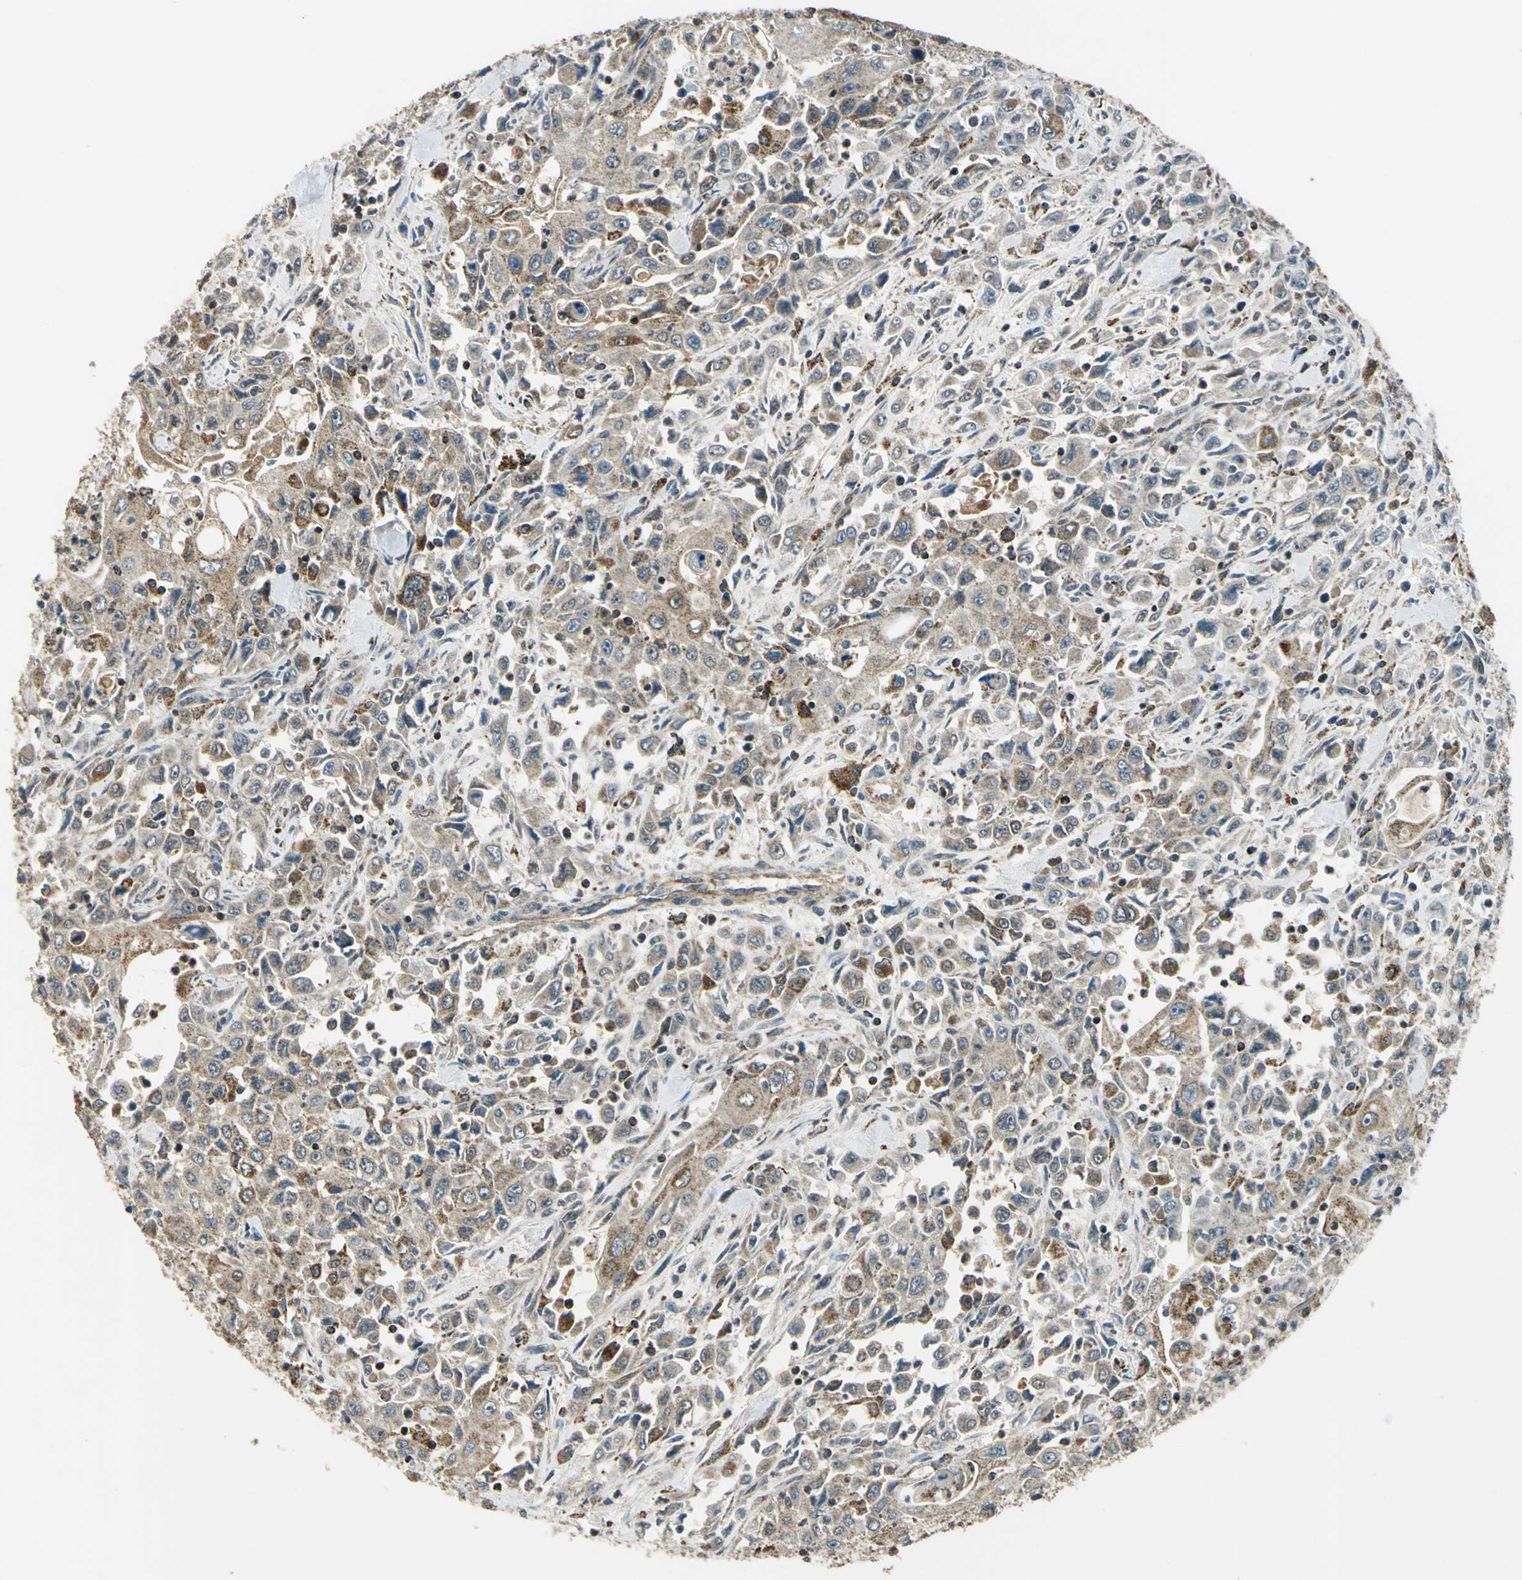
{"staining": {"intensity": "moderate", "quantity": ">75%", "location": "cytoplasmic/membranous"}, "tissue": "pancreatic cancer", "cell_type": "Tumor cells", "image_type": "cancer", "snomed": [{"axis": "morphology", "description": "Adenocarcinoma, NOS"}, {"axis": "topography", "description": "Pancreas"}], "caption": "High-magnification brightfield microscopy of adenocarcinoma (pancreatic) stained with DAB (3,3'-diaminobenzidine) (brown) and counterstained with hematoxylin (blue). tumor cells exhibit moderate cytoplasmic/membranous expression is present in approximately>75% of cells.", "gene": "NUDT2", "patient": {"sex": "male", "age": 70}}